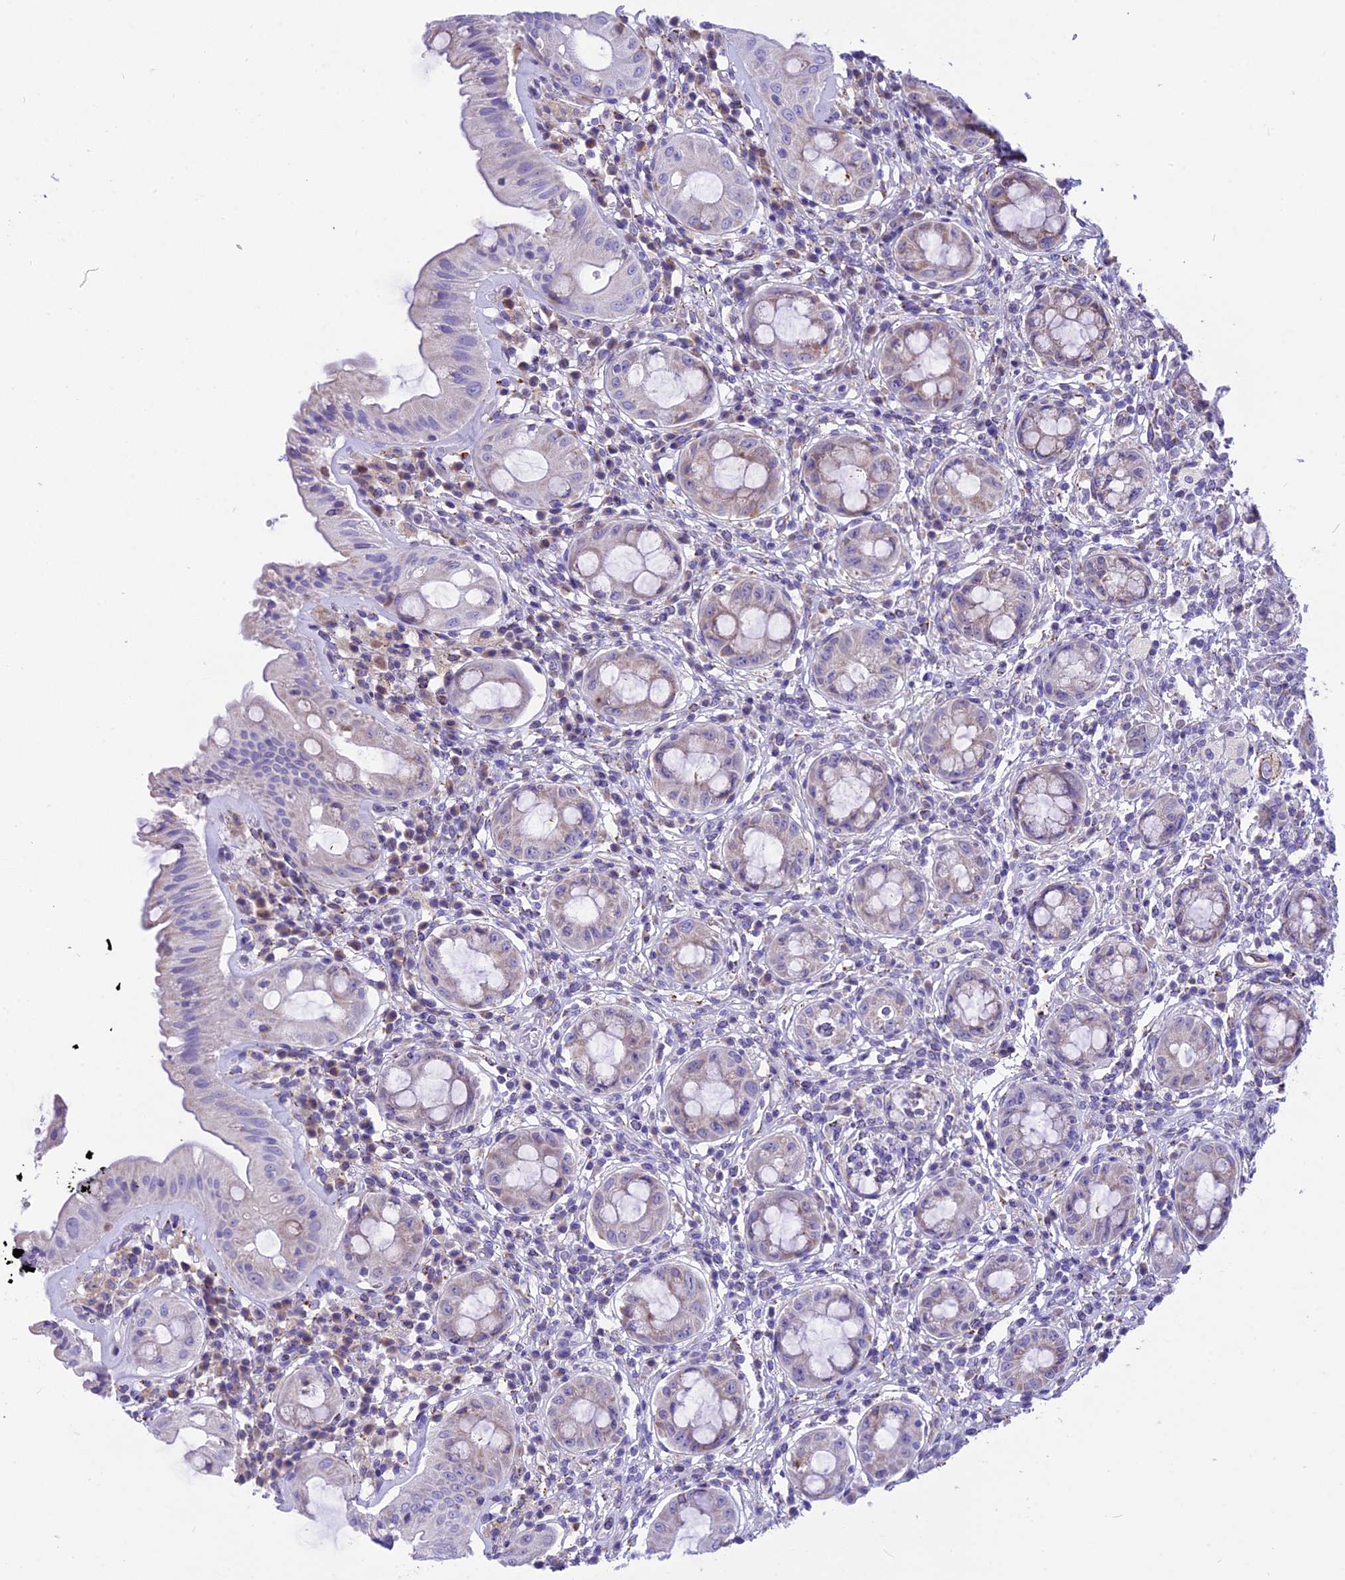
{"staining": {"intensity": "negative", "quantity": "none", "location": "none"}, "tissue": "rectum", "cell_type": "Glandular cells", "image_type": "normal", "snomed": [{"axis": "morphology", "description": "Normal tissue, NOS"}, {"axis": "topography", "description": "Rectum"}], "caption": "Immunohistochemical staining of benign rectum demonstrates no significant staining in glandular cells. (Immunohistochemistry (ihc), brightfield microscopy, high magnification).", "gene": "DOC2B", "patient": {"sex": "female", "age": 57}}